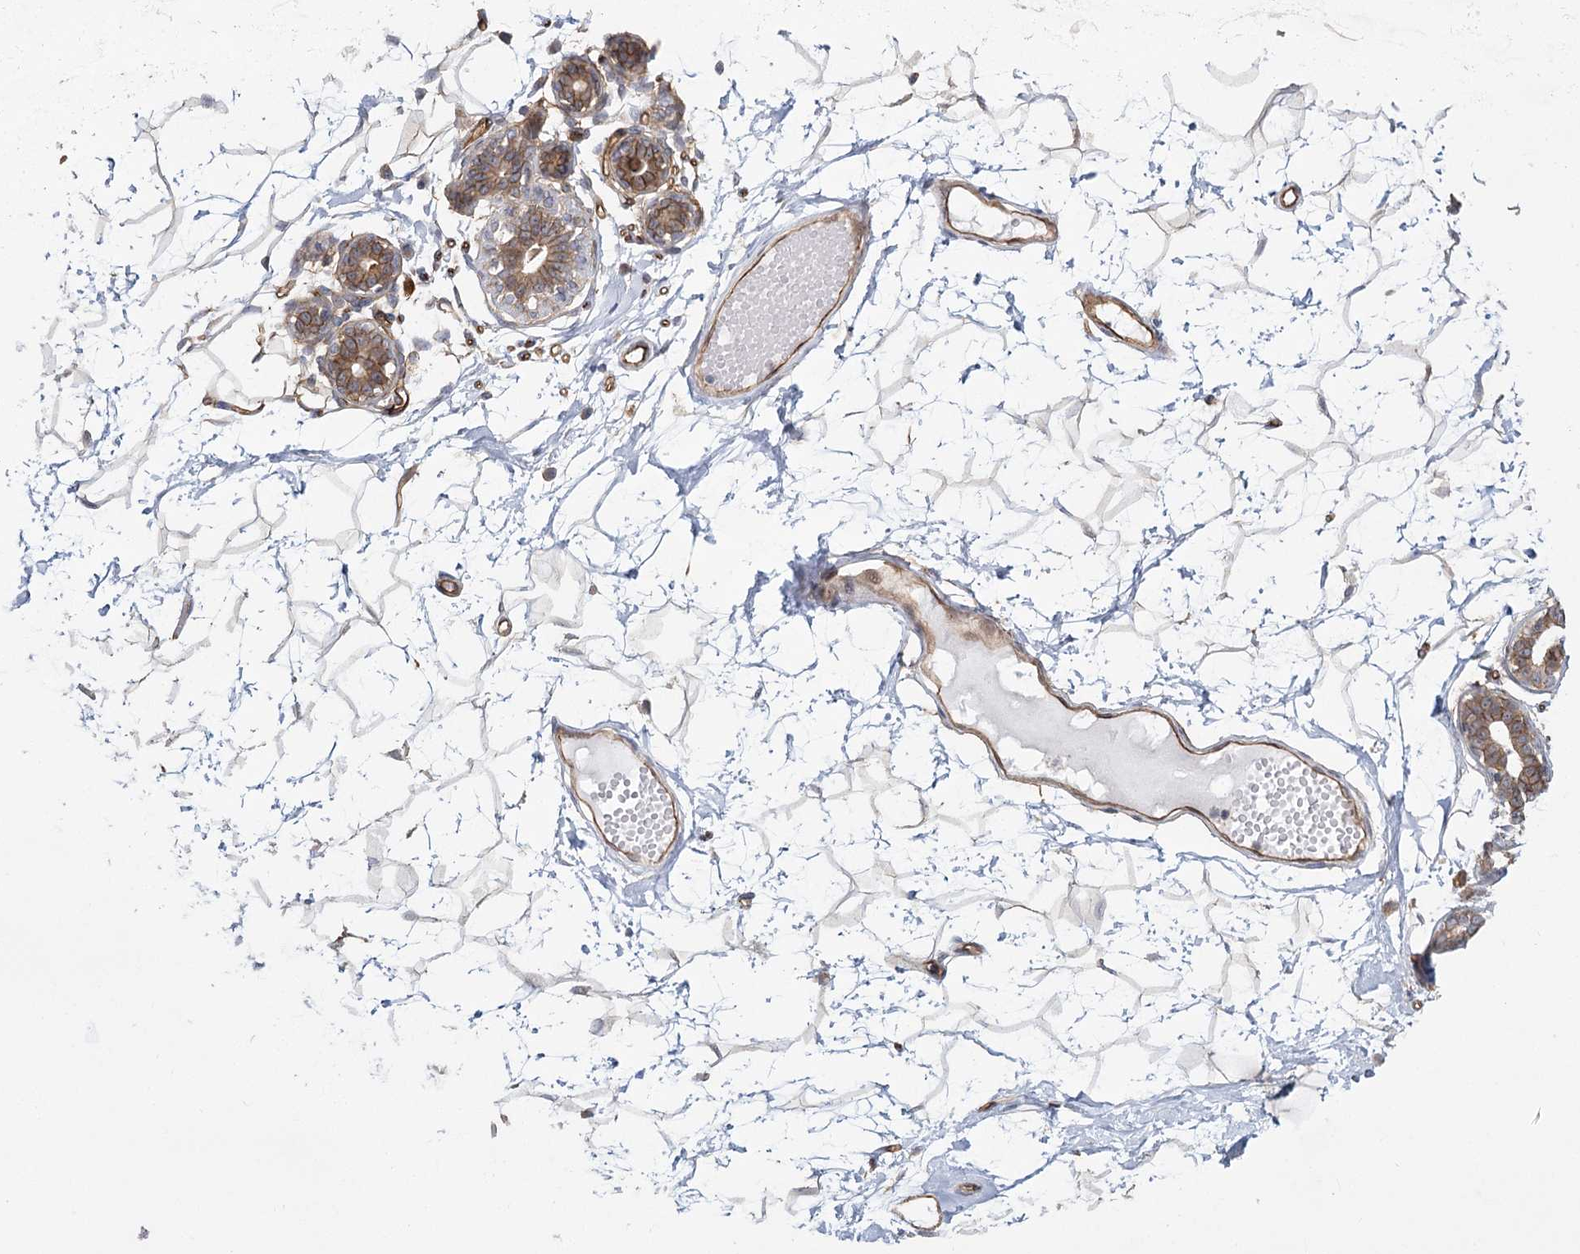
{"staining": {"intensity": "negative", "quantity": "none", "location": "none"}, "tissue": "breast", "cell_type": "Adipocytes", "image_type": "normal", "snomed": [{"axis": "morphology", "description": "Normal tissue, NOS"}, {"axis": "morphology", "description": "Adenoma, NOS"}, {"axis": "topography", "description": "Breast"}], "caption": "Human breast stained for a protein using immunohistochemistry demonstrates no positivity in adipocytes.", "gene": "RPP14", "patient": {"sex": "female", "age": 23}}